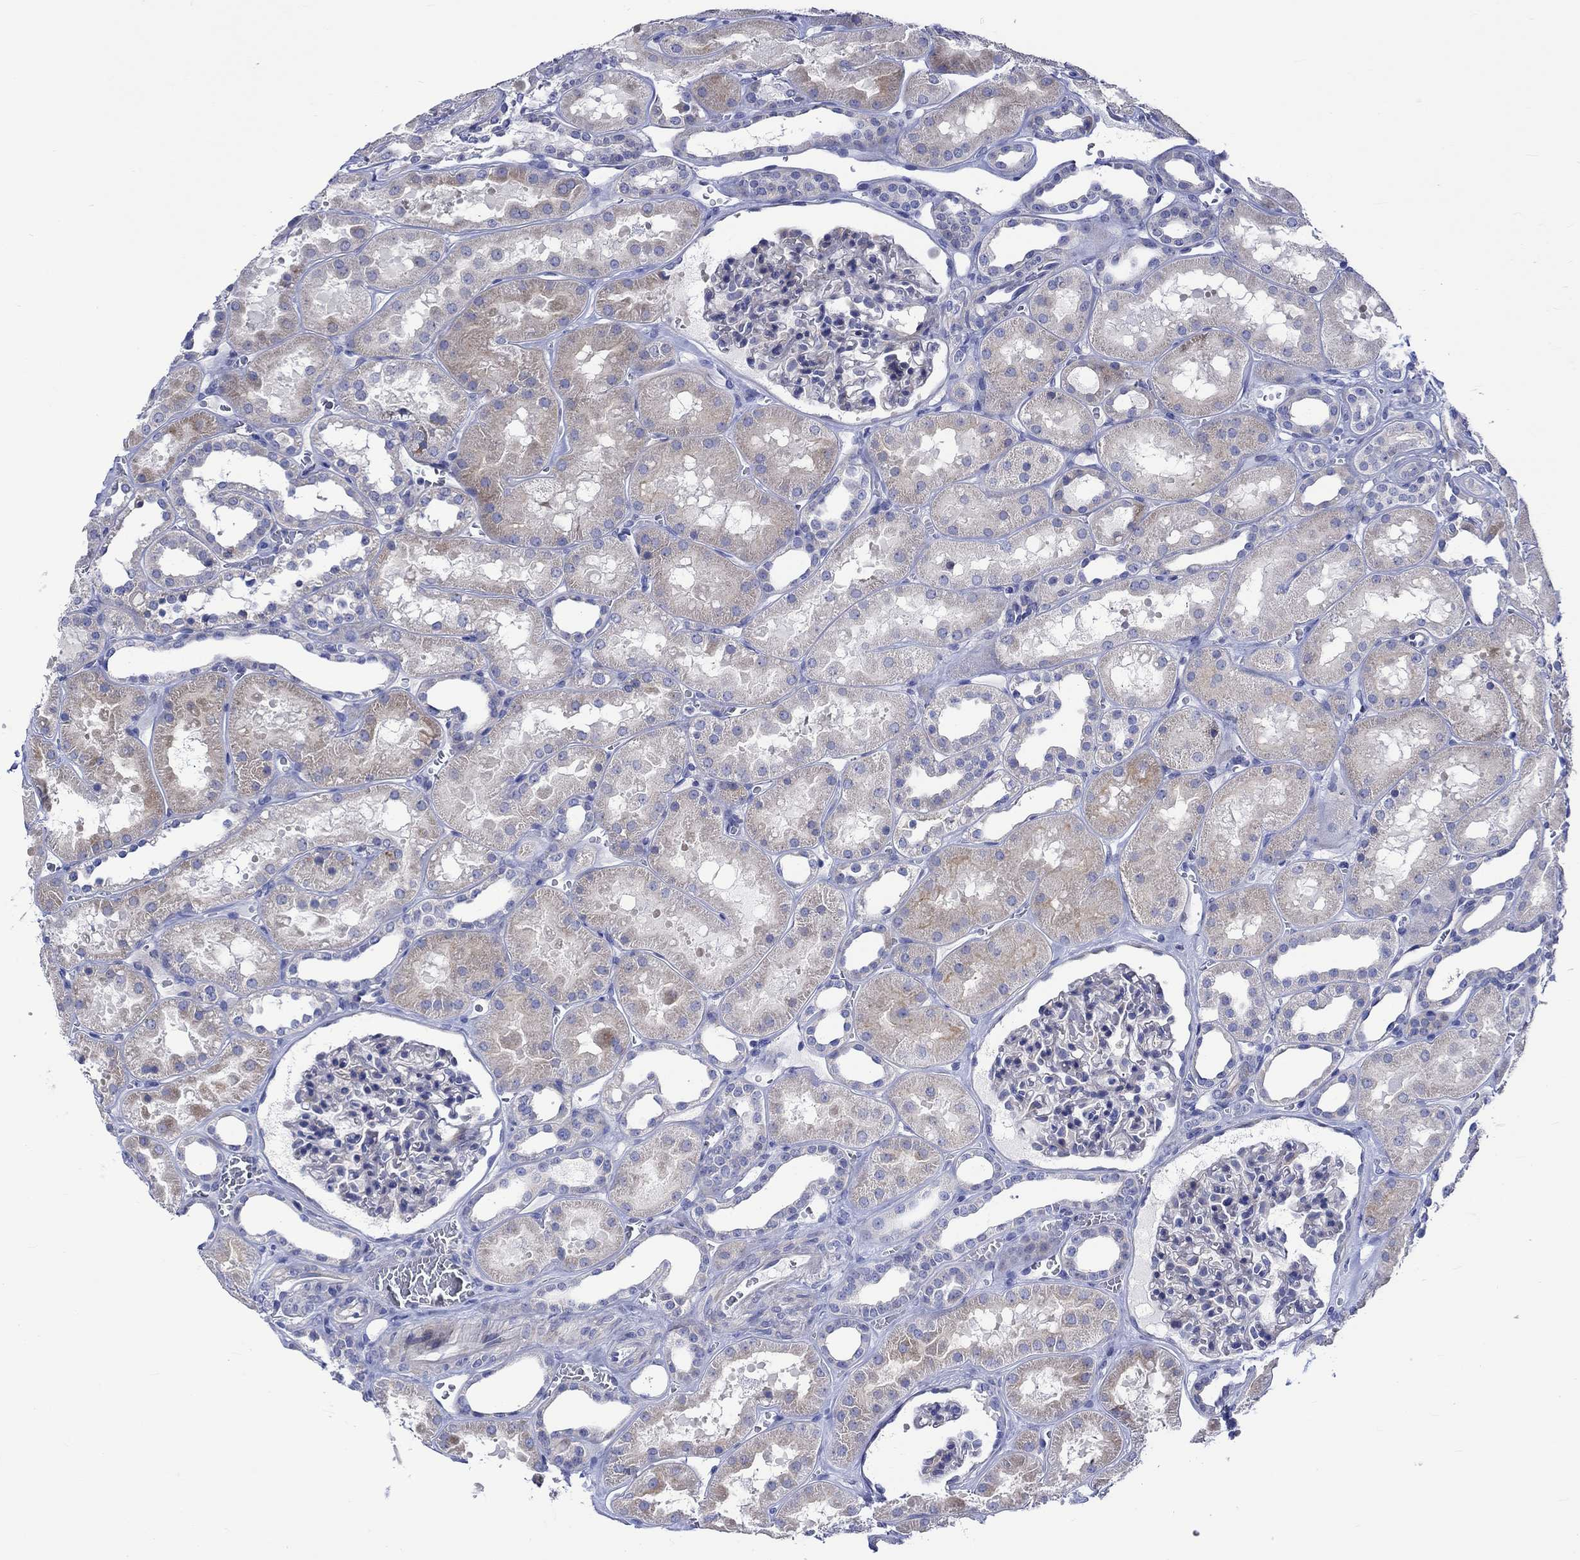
{"staining": {"intensity": "negative", "quantity": "none", "location": "none"}, "tissue": "kidney", "cell_type": "Cells in glomeruli", "image_type": "normal", "snomed": [{"axis": "morphology", "description": "Normal tissue, NOS"}, {"axis": "topography", "description": "Kidney"}], "caption": "DAB immunohistochemical staining of normal kidney displays no significant expression in cells in glomeruli. (DAB (3,3'-diaminobenzidine) immunohistochemistry (IHC) visualized using brightfield microscopy, high magnification).", "gene": "NRIP3", "patient": {"sex": "female", "age": 41}}